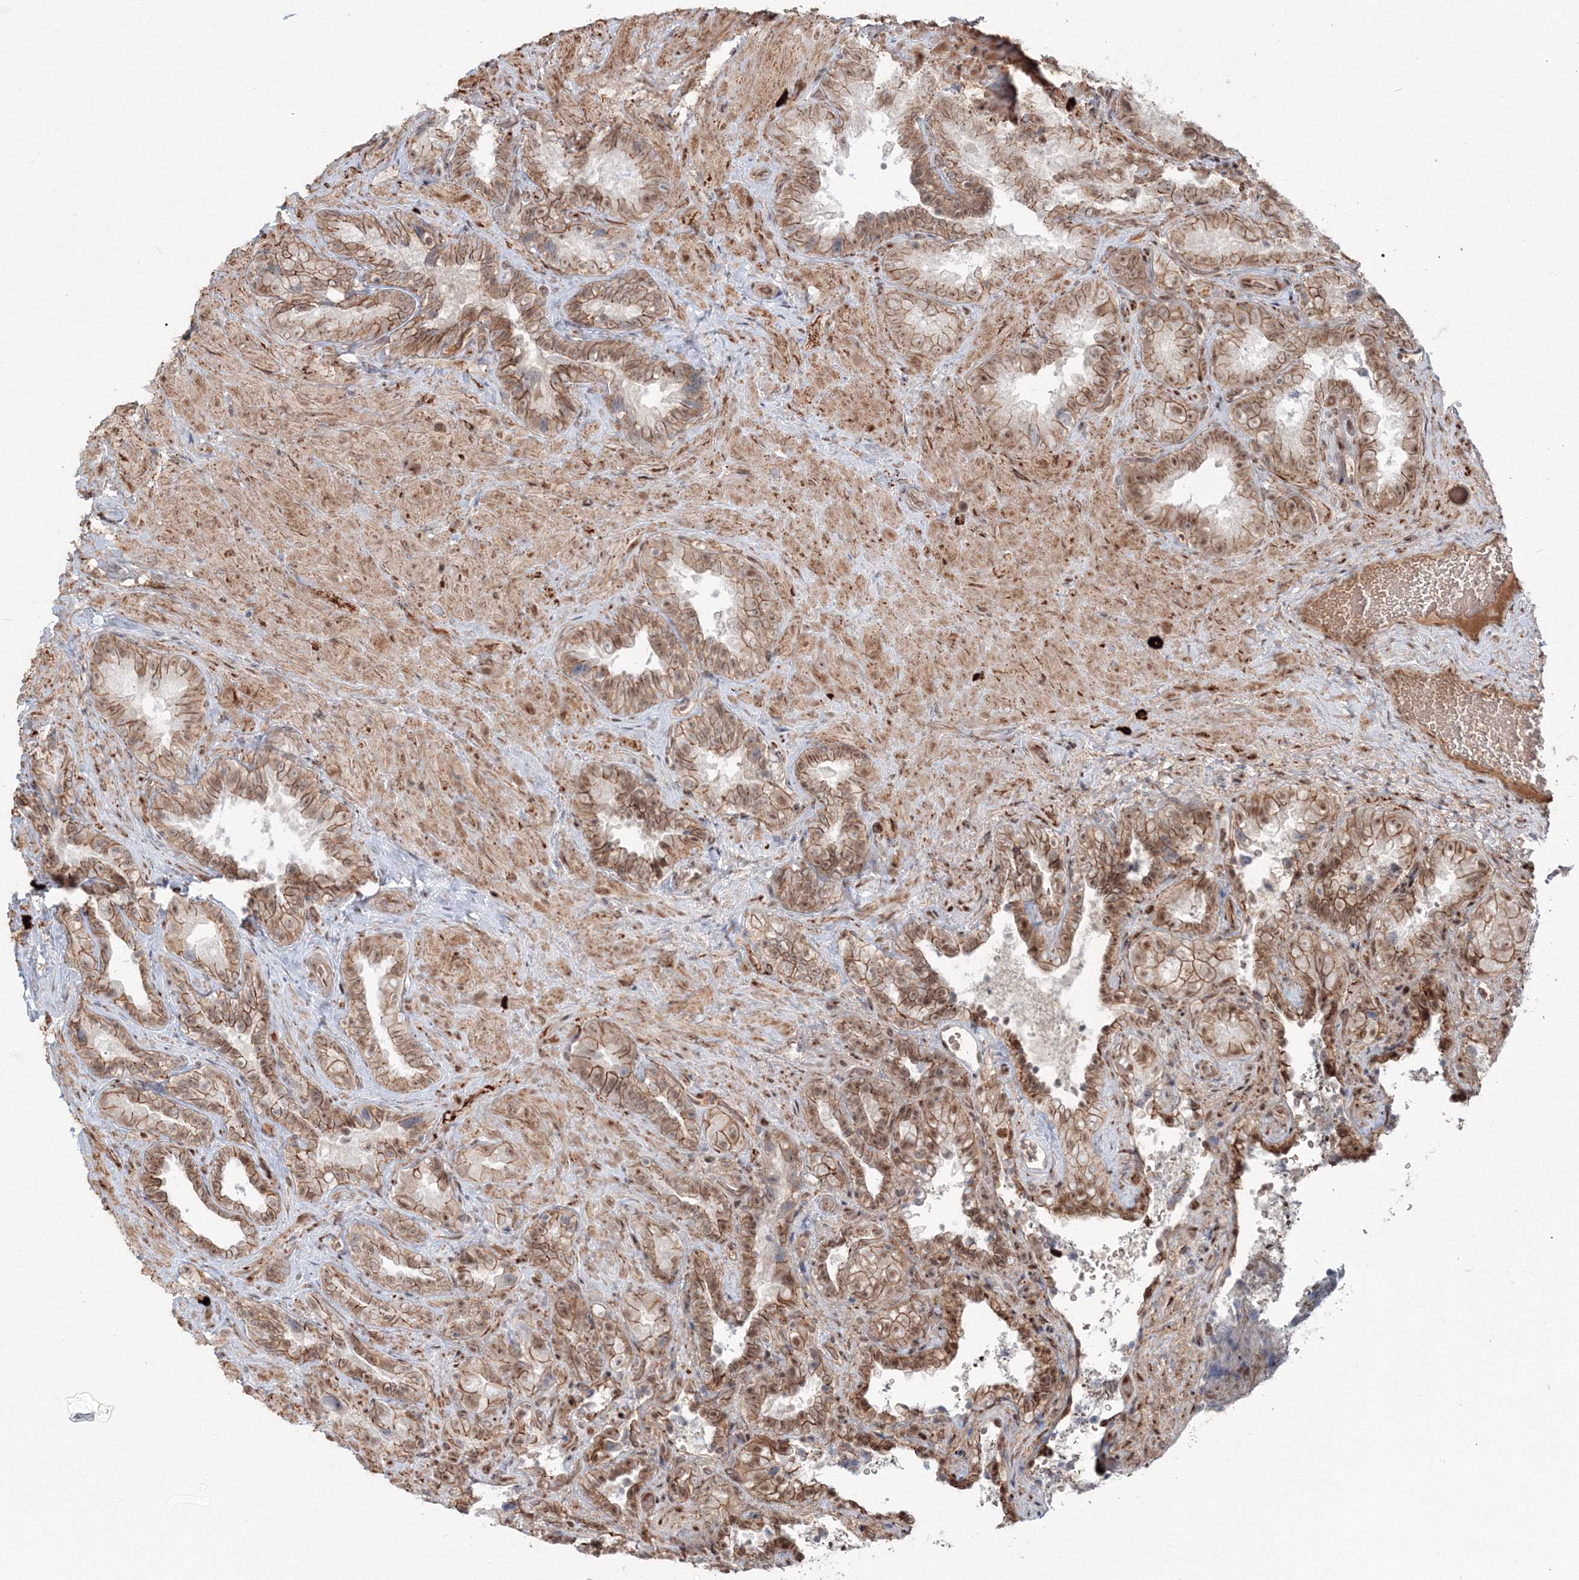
{"staining": {"intensity": "moderate", "quantity": ">75%", "location": "cytoplasmic/membranous,nuclear"}, "tissue": "seminal vesicle", "cell_type": "Glandular cells", "image_type": "normal", "snomed": [{"axis": "morphology", "description": "Normal tissue, NOS"}, {"axis": "topography", "description": "Seminal veicle"}, {"axis": "topography", "description": "Peripheral nerve tissue"}], "caption": "A brown stain labels moderate cytoplasmic/membranous,nuclear staining of a protein in glandular cells of benign human seminal vesicle. The protein is shown in brown color, while the nuclei are stained blue.", "gene": "SH3PXD2A", "patient": {"sex": "male", "age": 67}}